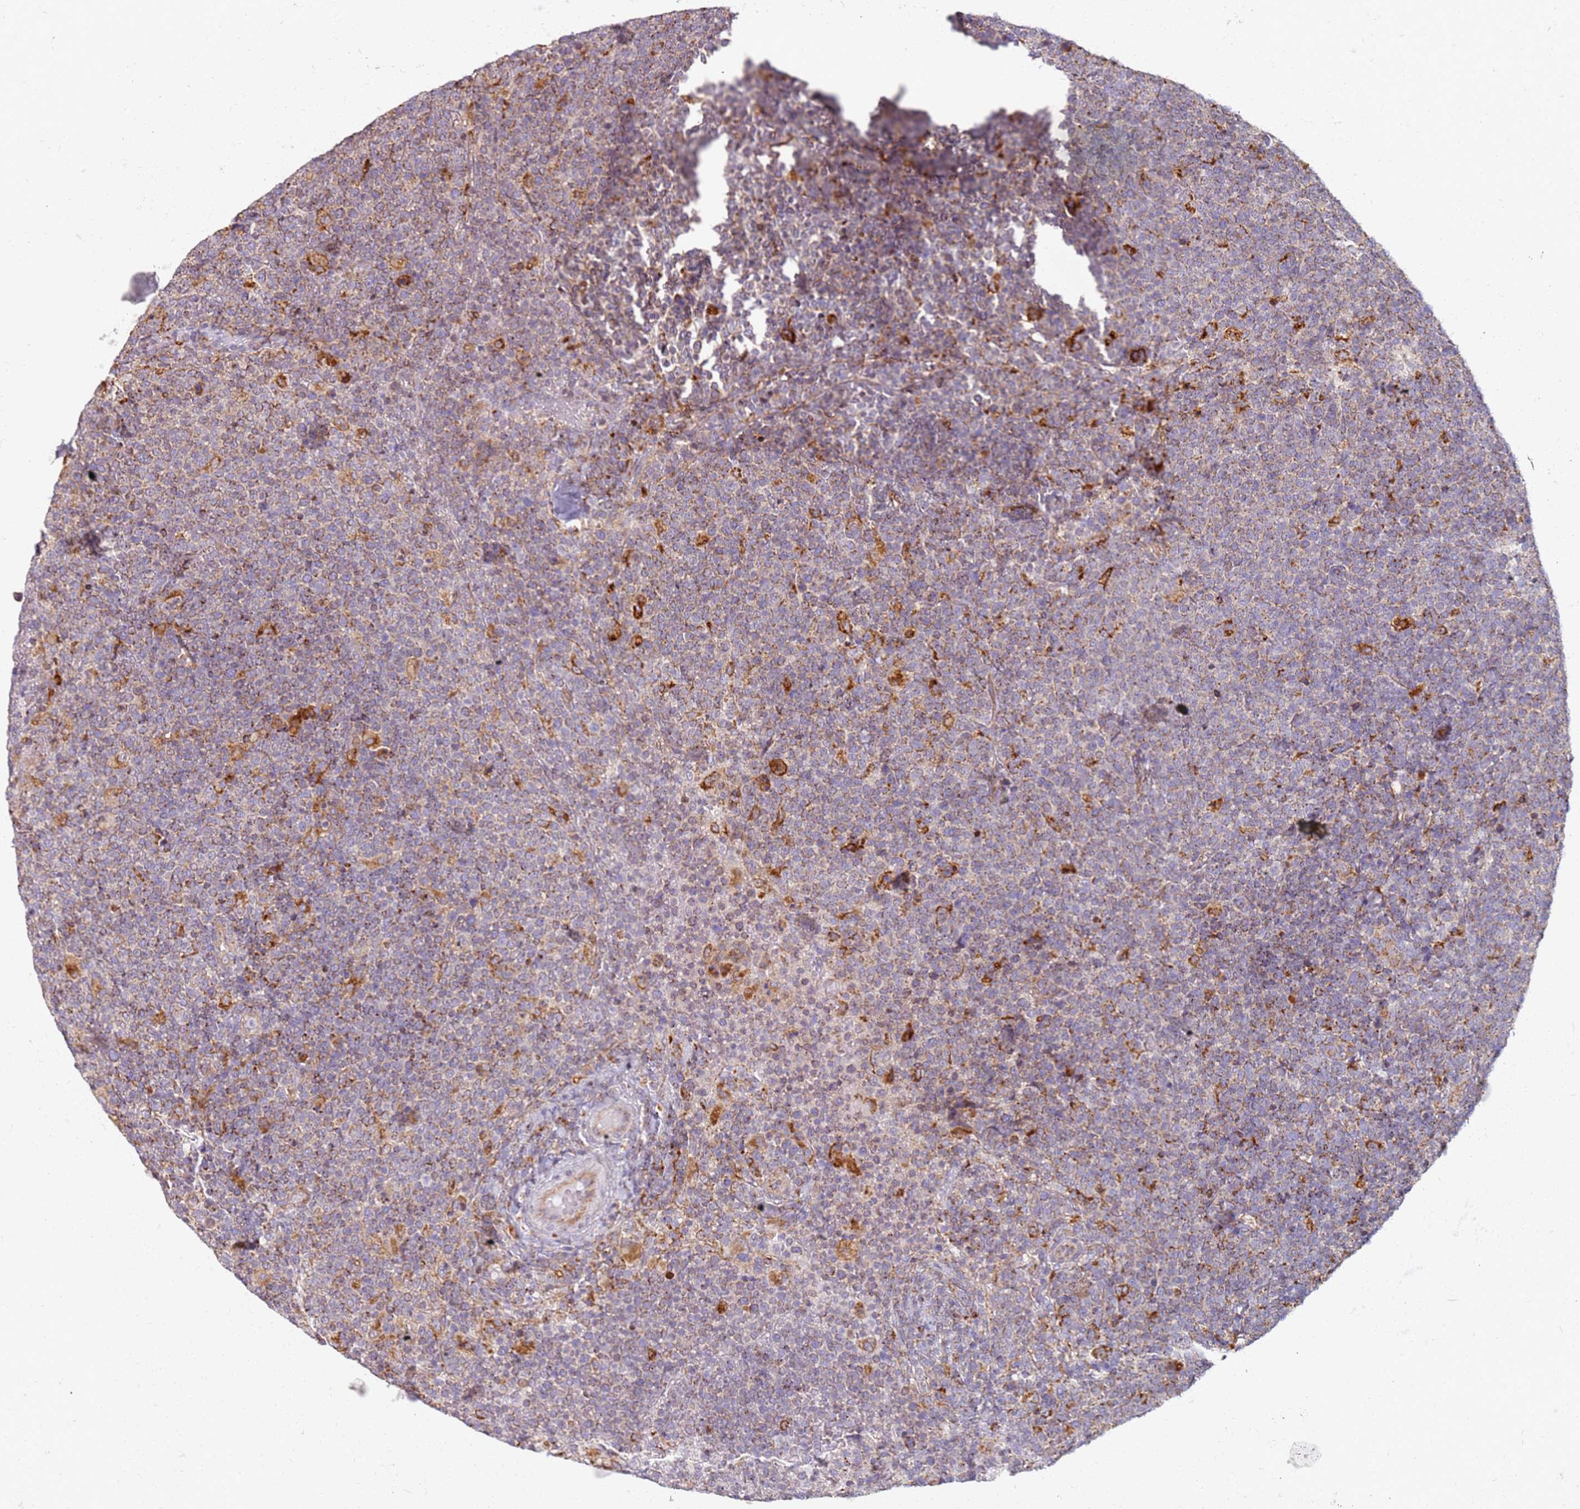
{"staining": {"intensity": "weak", "quantity": "25%-75%", "location": "cytoplasmic/membranous"}, "tissue": "lymphoma", "cell_type": "Tumor cells", "image_type": "cancer", "snomed": [{"axis": "morphology", "description": "Malignant lymphoma, non-Hodgkin's type, High grade"}, {"axis": "topography", "description": "Lymph node"}], "caption": "Protein positivity by IHC exhibits weak cytoplasmic/membranous staining in approximately 25%-75% of tumor cells in lymphoma.", "gene": "PROKR2", "patient": {"sex": "male", "age": 61}}